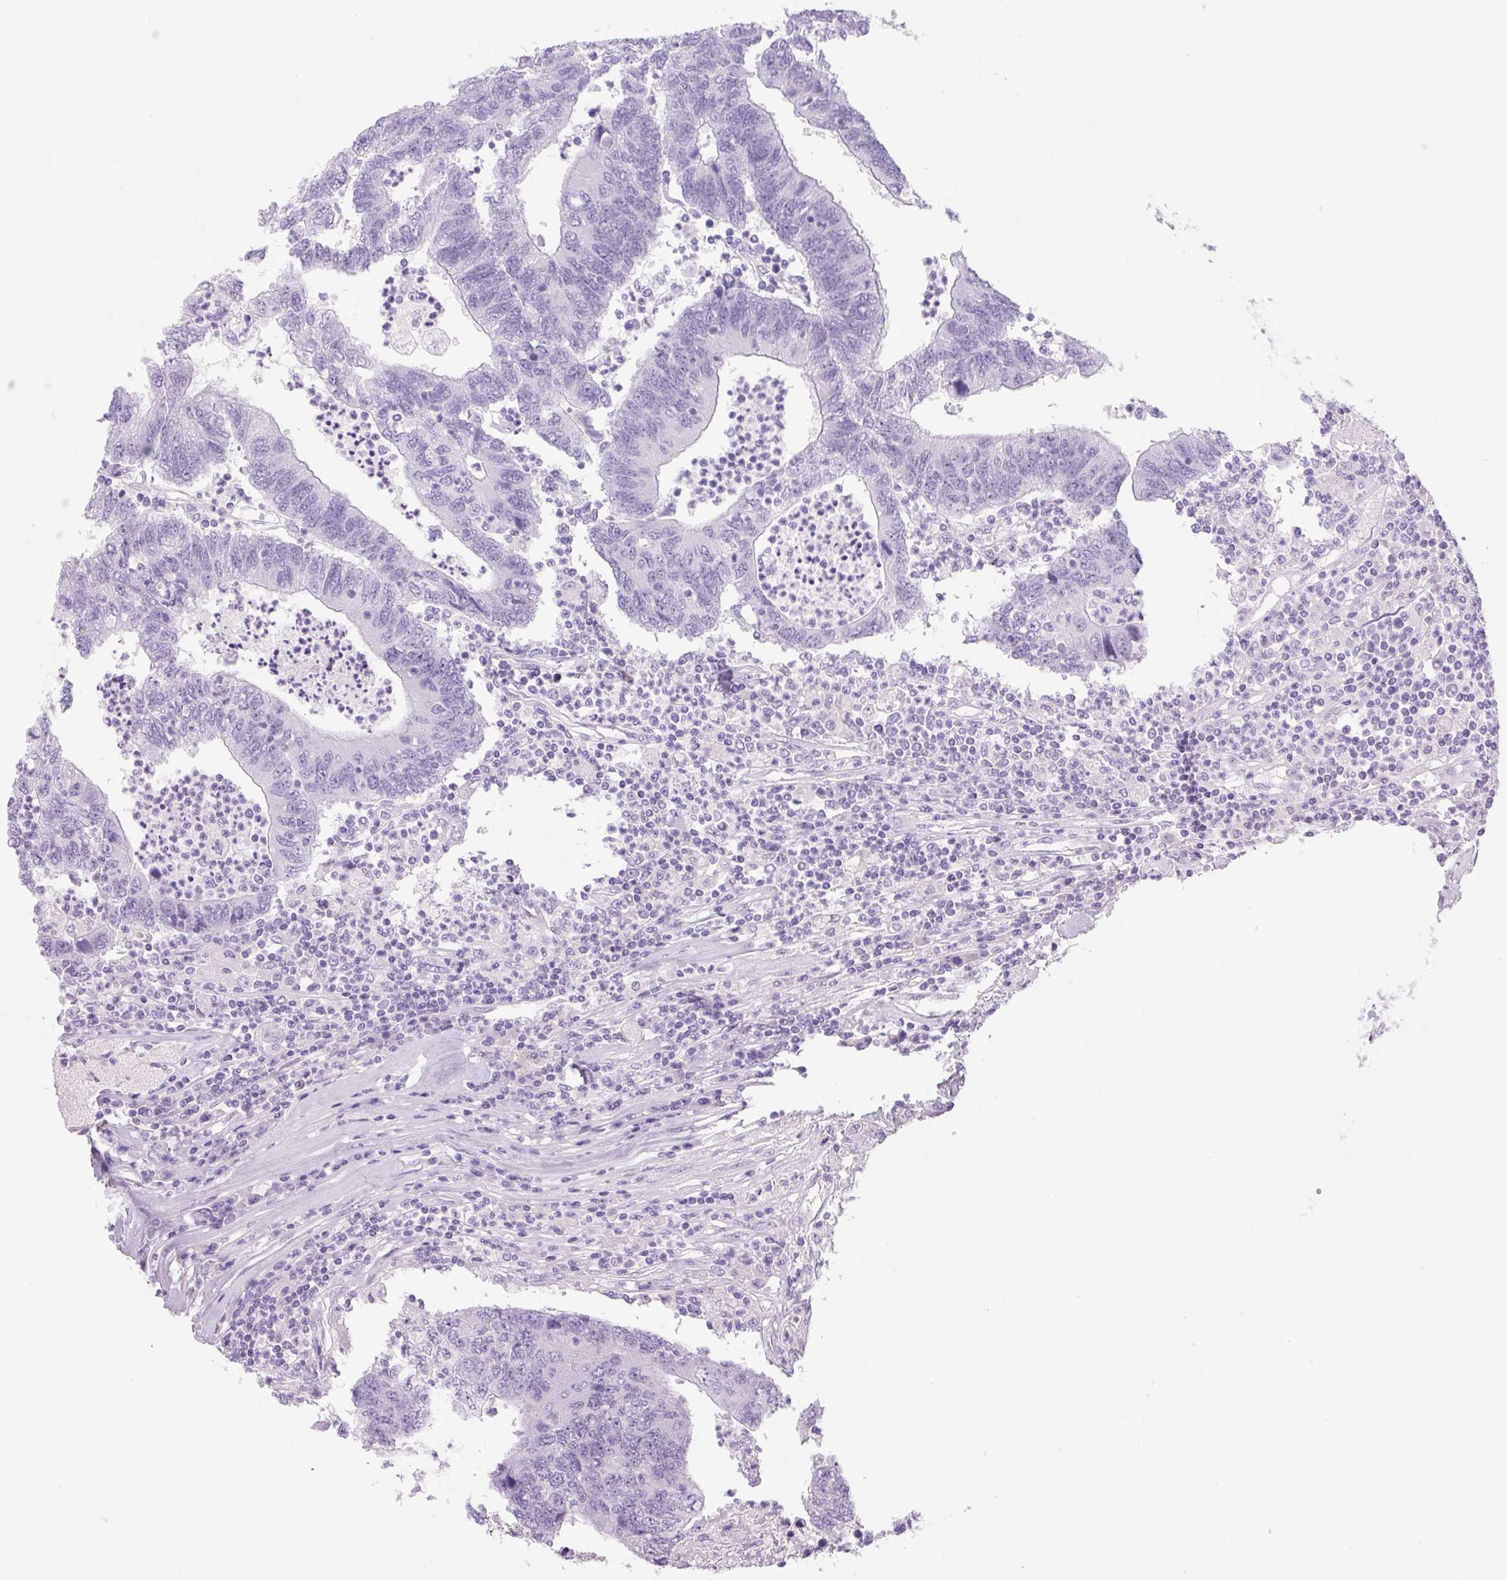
{"staining": {"intensity": "negative", "quantity": "none", "location": "none"}, "tissue": "colorectal cancer", "cell_type": "Tumor cells", "image_type": "cancer", "snomed": [{"axis": "morphology", "description": "Adenocarcinoma, NOS"}, {"axis": "topography", "description": "Colon"}], "caption": "Immunohistochemical staining of colorectal cancer shows no significant positivity in tumor cells. (DAB IHC, high magnification).", "gene": "PRRT1", "patient": {"sex": "female", "age": 48}}